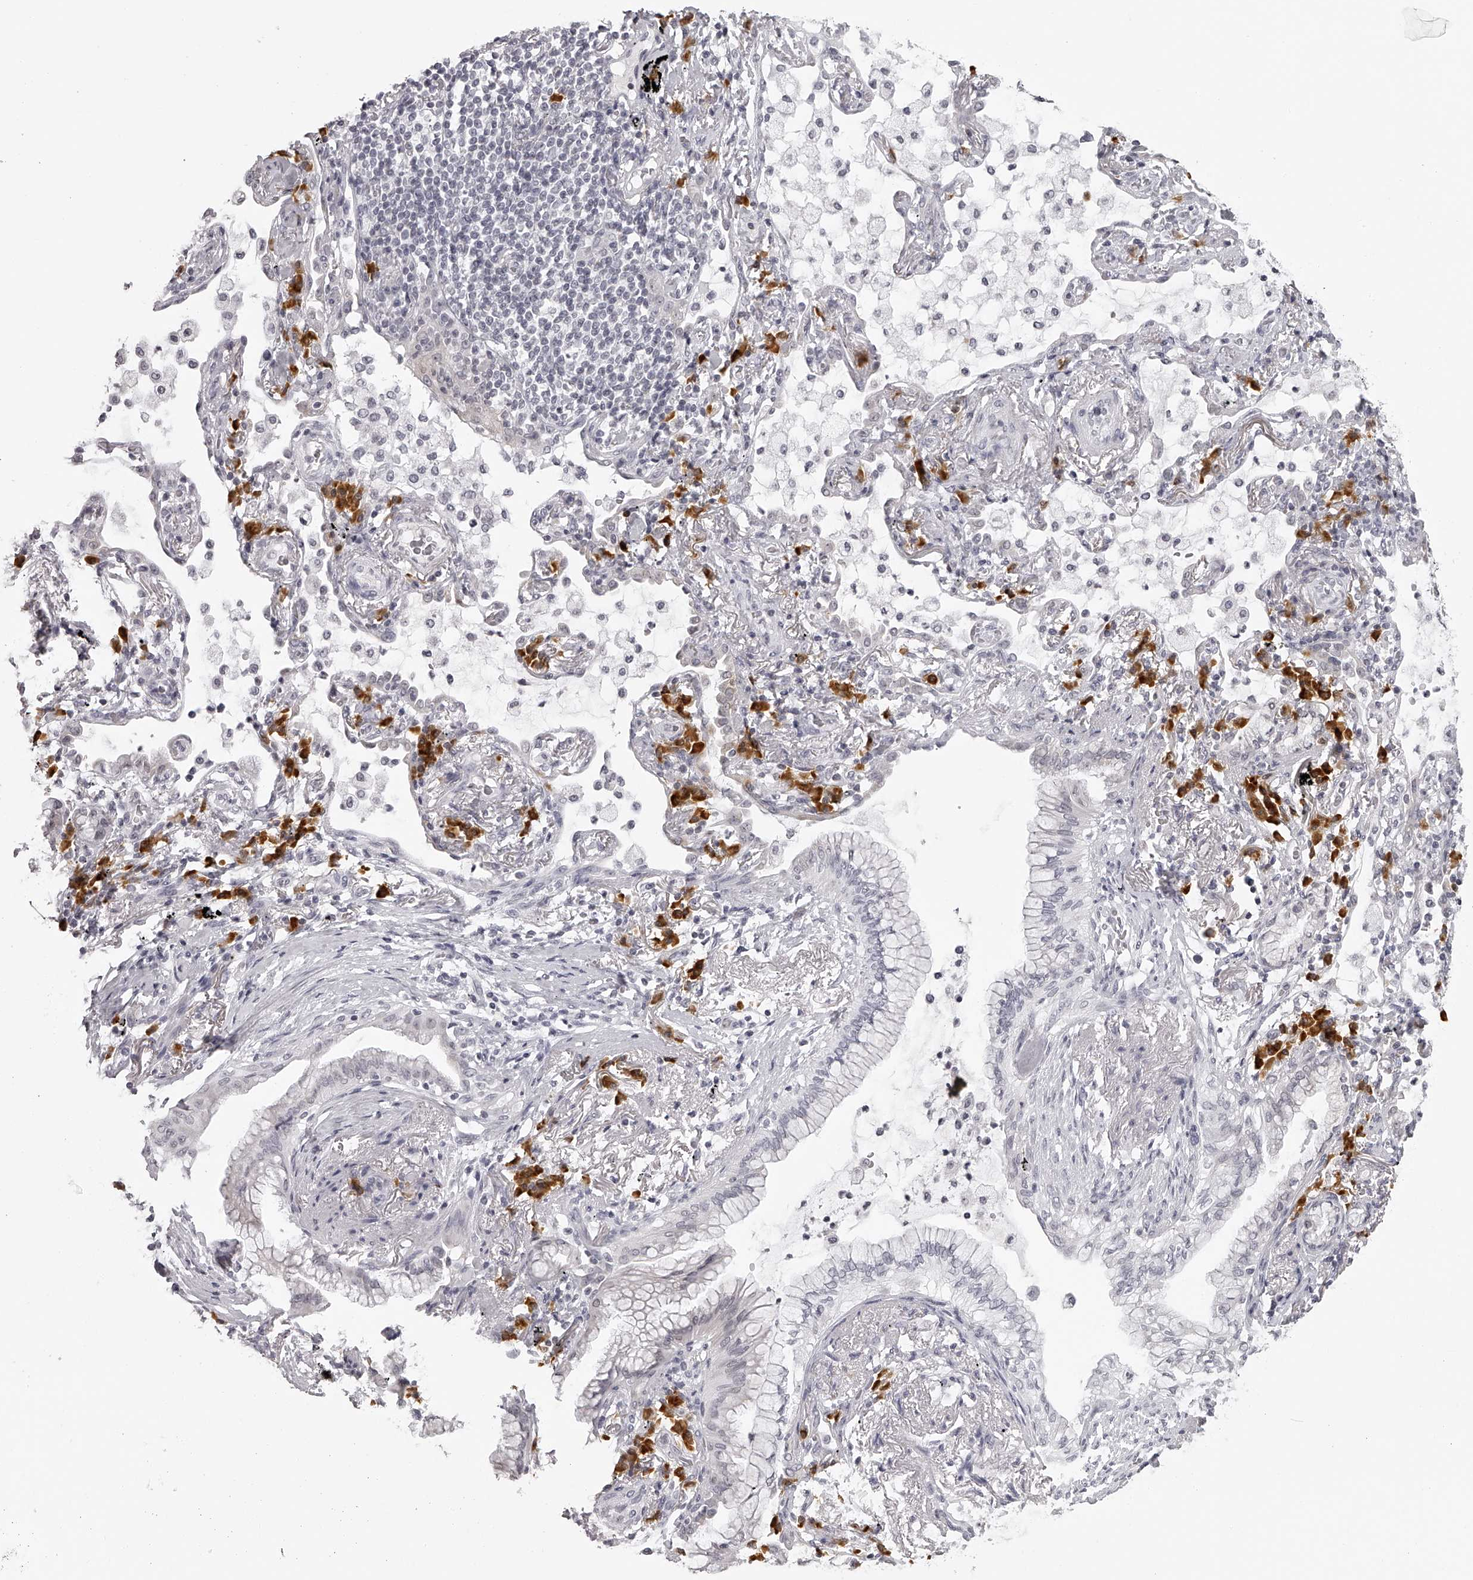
{"staining": {"intensity": "negative", "quantity": "none", "location": "none"}, "tissue": "lung cancer", "cell_type": "Tumor cells", "image_type": "cancer", "snomed": [{"axis": "morphology", "description": "Adenocarcinoma, NOS"}, {"axis": "topography", "description": "Lung"}], "caption": "There is no significant staining in tumor cells of lung cancer.", "gene": "SEC11C", "patient": {"sex": "female", "age": 70}}